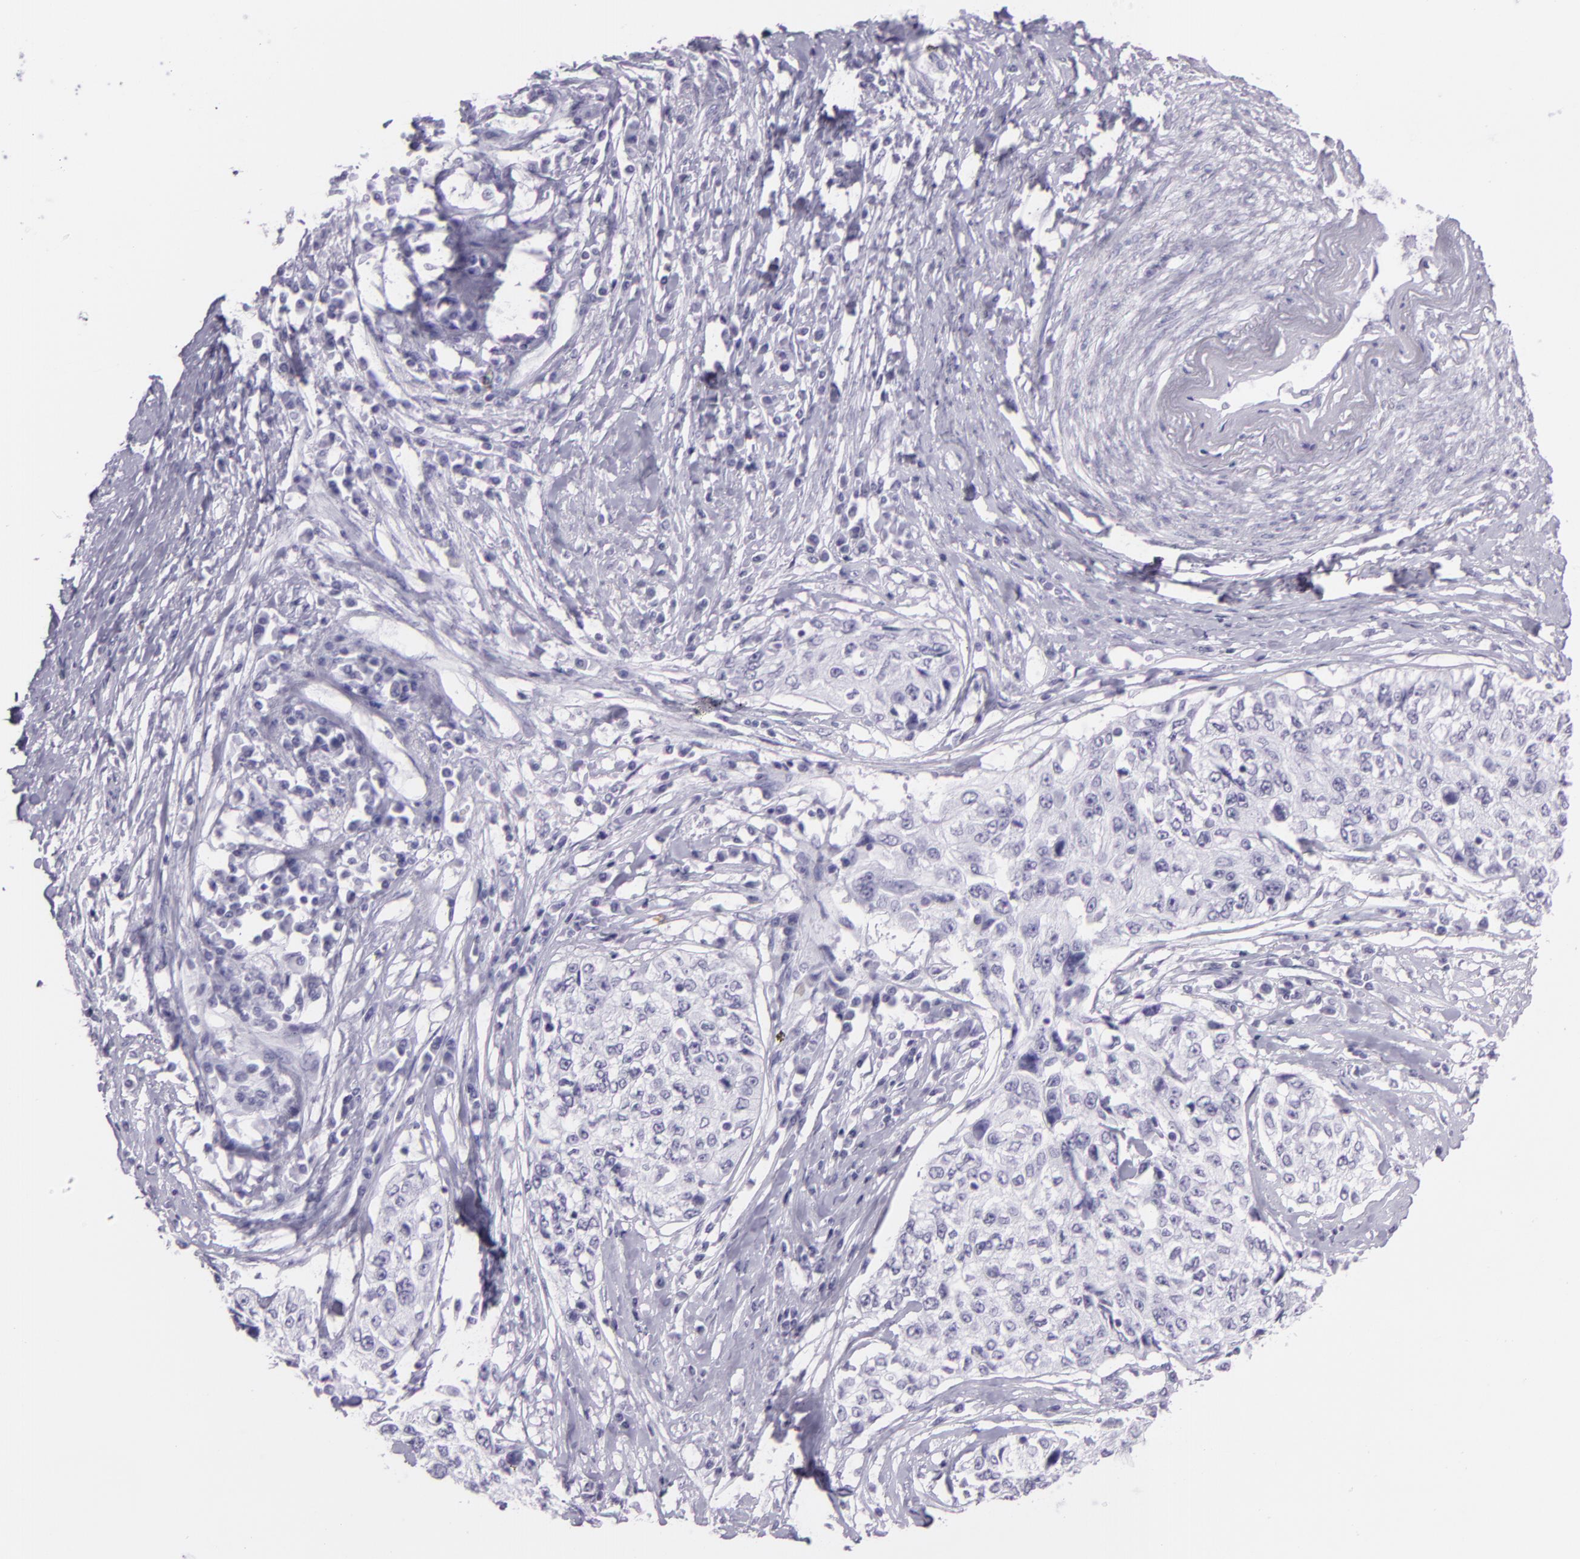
{"staining": {"intensity": "negative", "quantity": "none", "location": "none"}, "tissue": "cervical cancer", "cell_type": "Tumor cells", "image_type": "cancer", "snomed": [{"axis": "morphology", "description": "Squamous cell carcinoma, NOS"}, {"axis": "topography", "description": "Cervix"}], "caption": "An image of human cervical cancer (squamous cell carcinoma) is negative for staining in tumor cells.", "gene": "MUC6", "patient": {"sex": "female", "age": 57}}